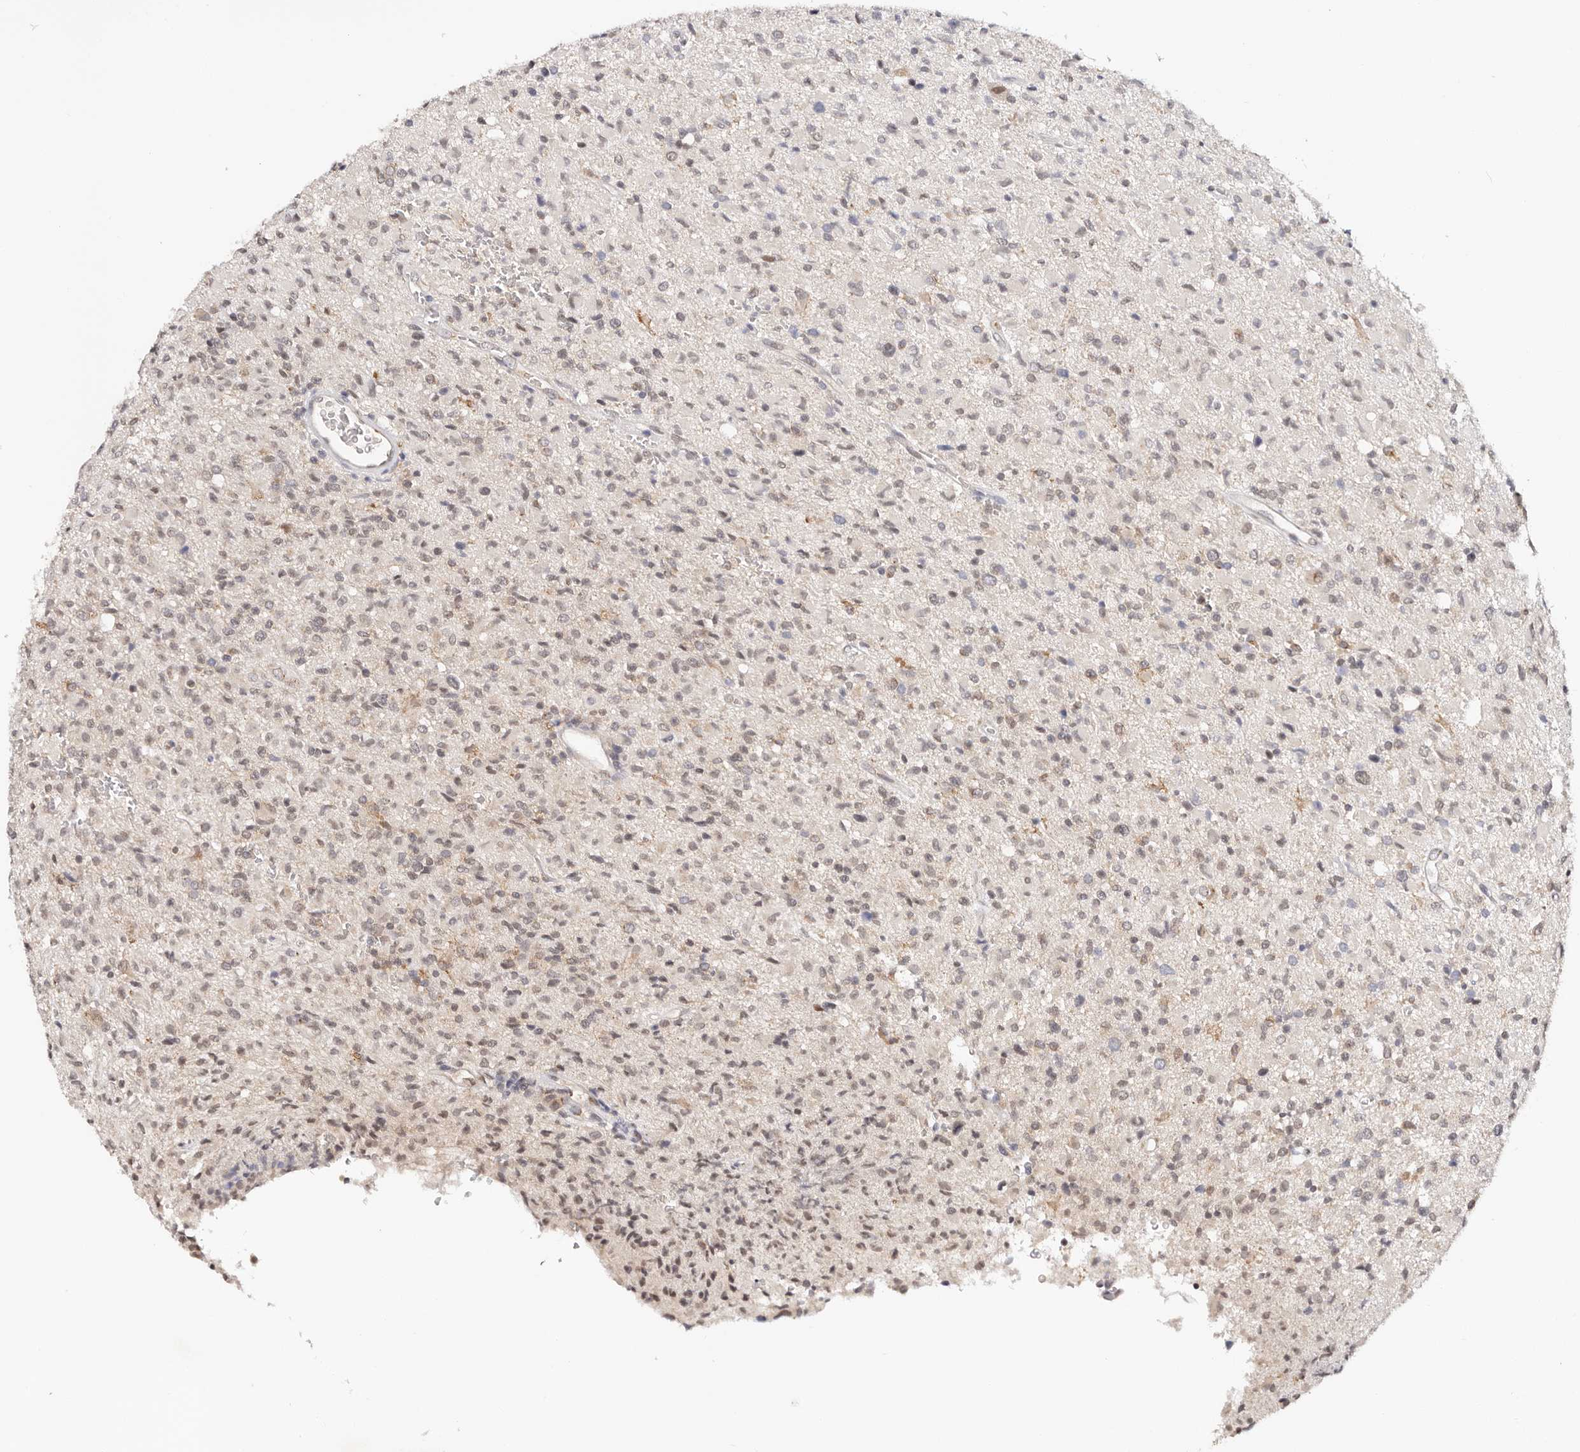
{"staining": {"intensity": "weak", "quantity": "25%-75%", "location": "nuclear"}, "tissue": "glioma", "cell_type": "Tumor cells", "image_type": "cancer", "snomed": [{"axis": "morphology", "description": "Glioma, malignant, High grade"}, {"axis": "topography", "description": "Brain"}], "caption": "Tumor cells exhibit low levels of weak nuclear positivity in about 25%-75% of cells in human malignant high-grade glioma.", "gene": "VIPAS39", "patient": {"sex": "female", "age": 57}}